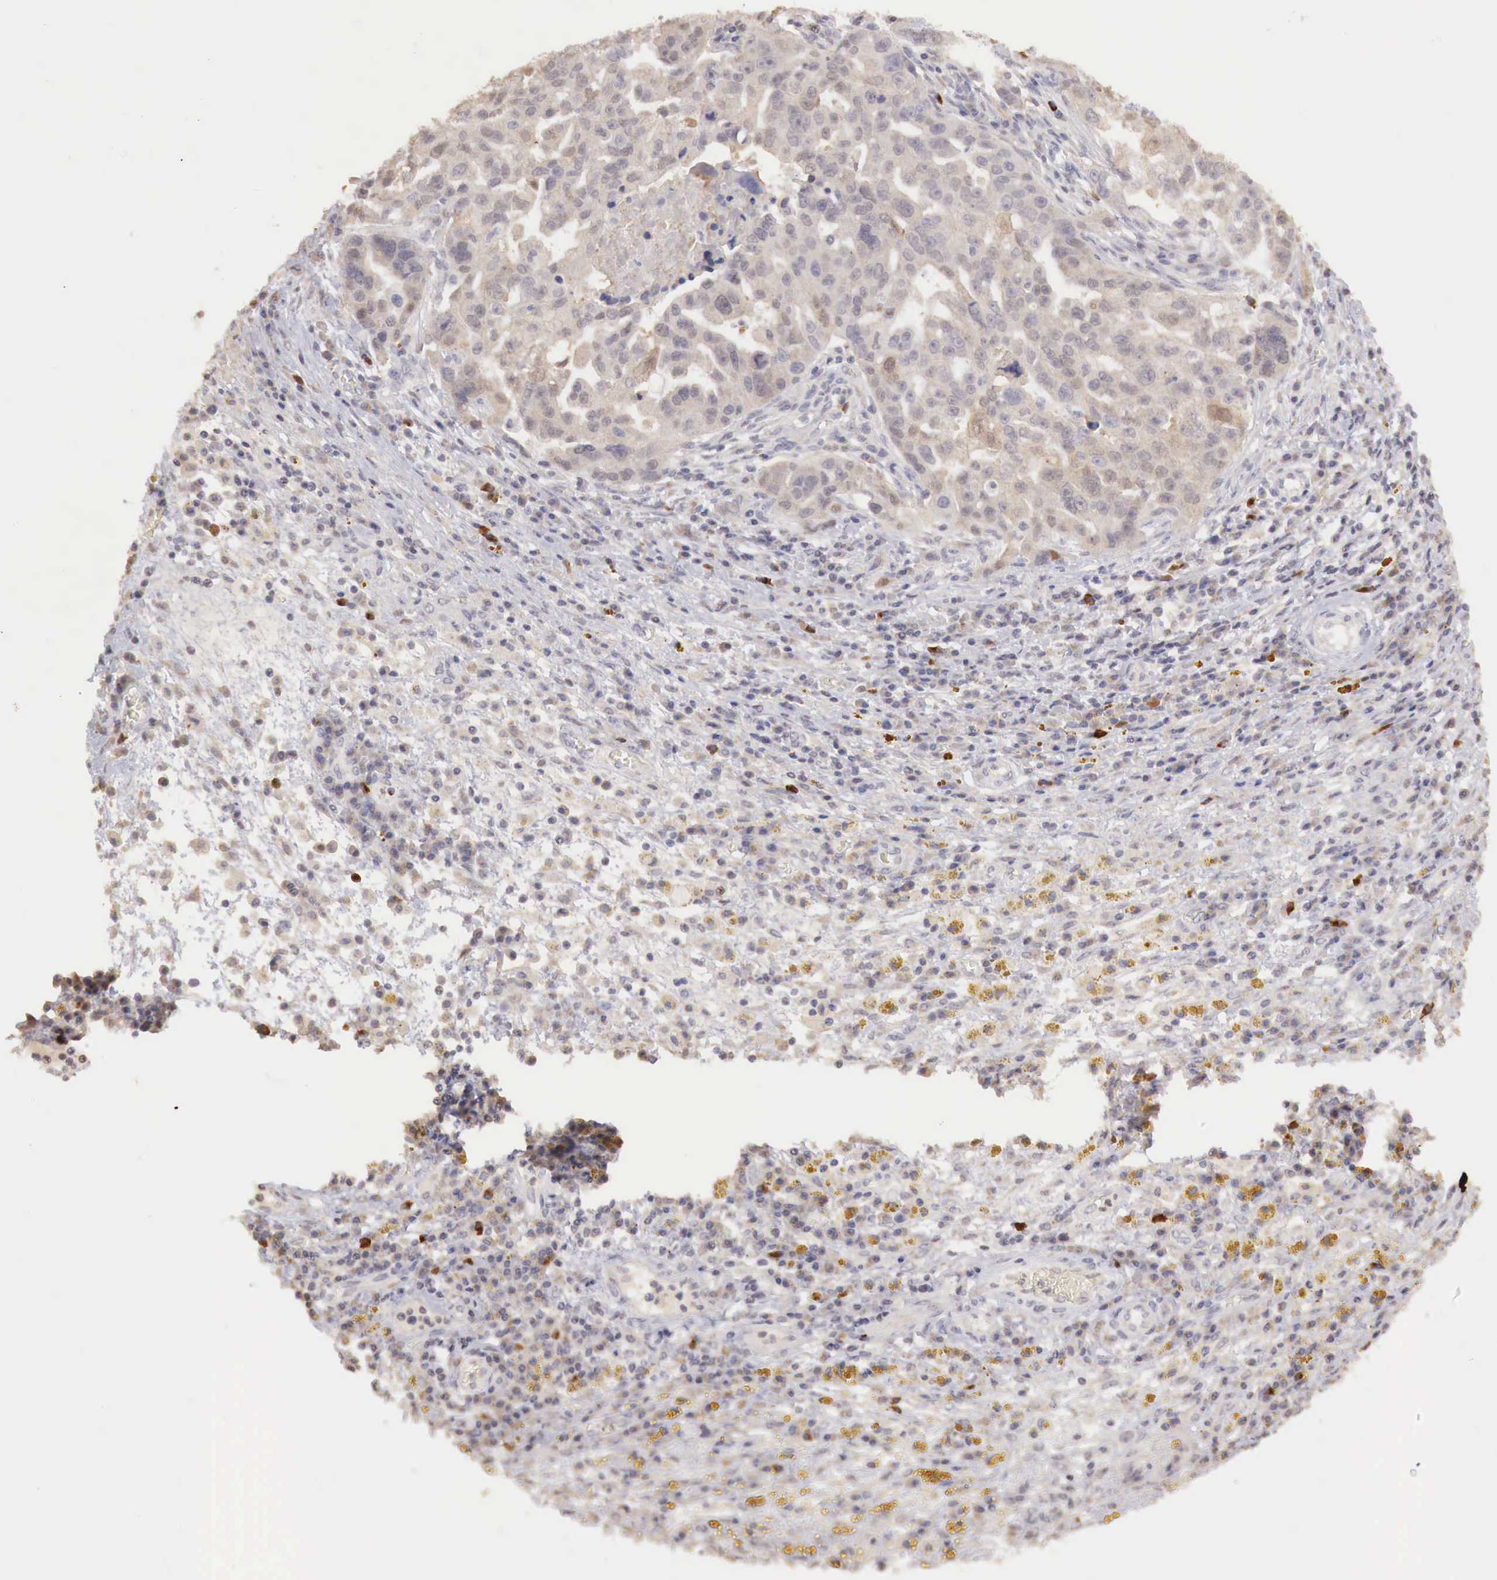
{"staining": {"intensity": "weak", "quantity": ">75%", "location": "cytoplasmic/membranous"}, "tissue": "ovarian cancer", "cell_type": "Tumor cells", "image_type": "cancer", "snomed": [{"axis": "morphology", "description": "Carcinoma, endometroid"}, {"axis": "topography", "description": "Ovary"}], "caption": "Human ovarian cancer (endometroid carcinoma) stained with a protein marker reveals weak staining in tumor cells.", "gene": "TBC1D9", "patient": {"sex": "female", "age": 75}}